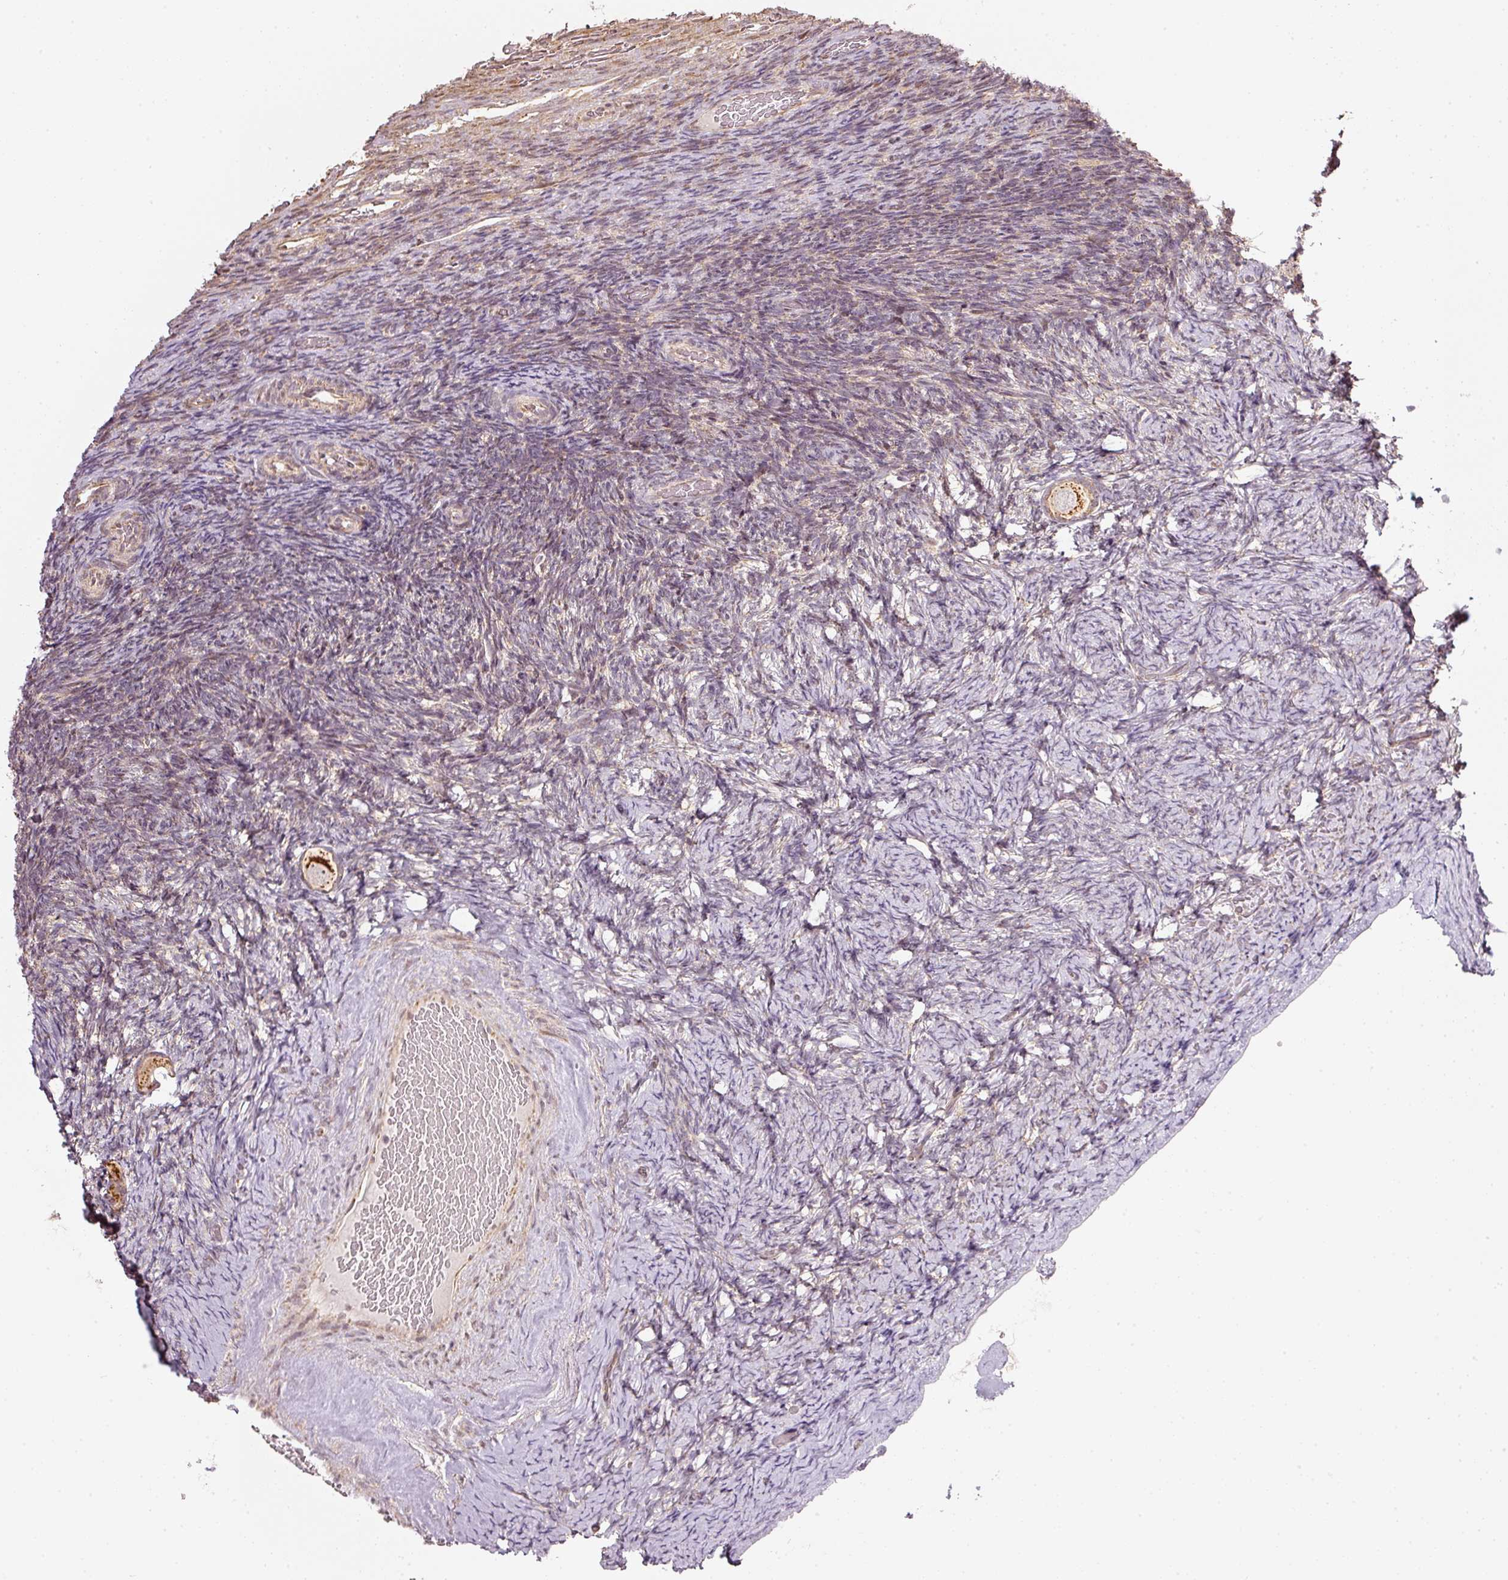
{"staining": {"intensity": "moderate", "quantity": ">75%", "location": "cytoplasmic/membranous"}, "tissue": "ovary", "cell_type": "Follicle cells", "image_type": "normal", "snomed": [{"axis": "morphology", "description": "Normal tissue, NOS"}, {"axis": "topography", "description": "Ovary"}], "caption": "Follicle cells show medium levels of moderate cytoplasmic/membranous expression in approximately >75% of cells in benign ovary.", "gene": "RAB35", "patient": {"sex": "female", "age": 34}}